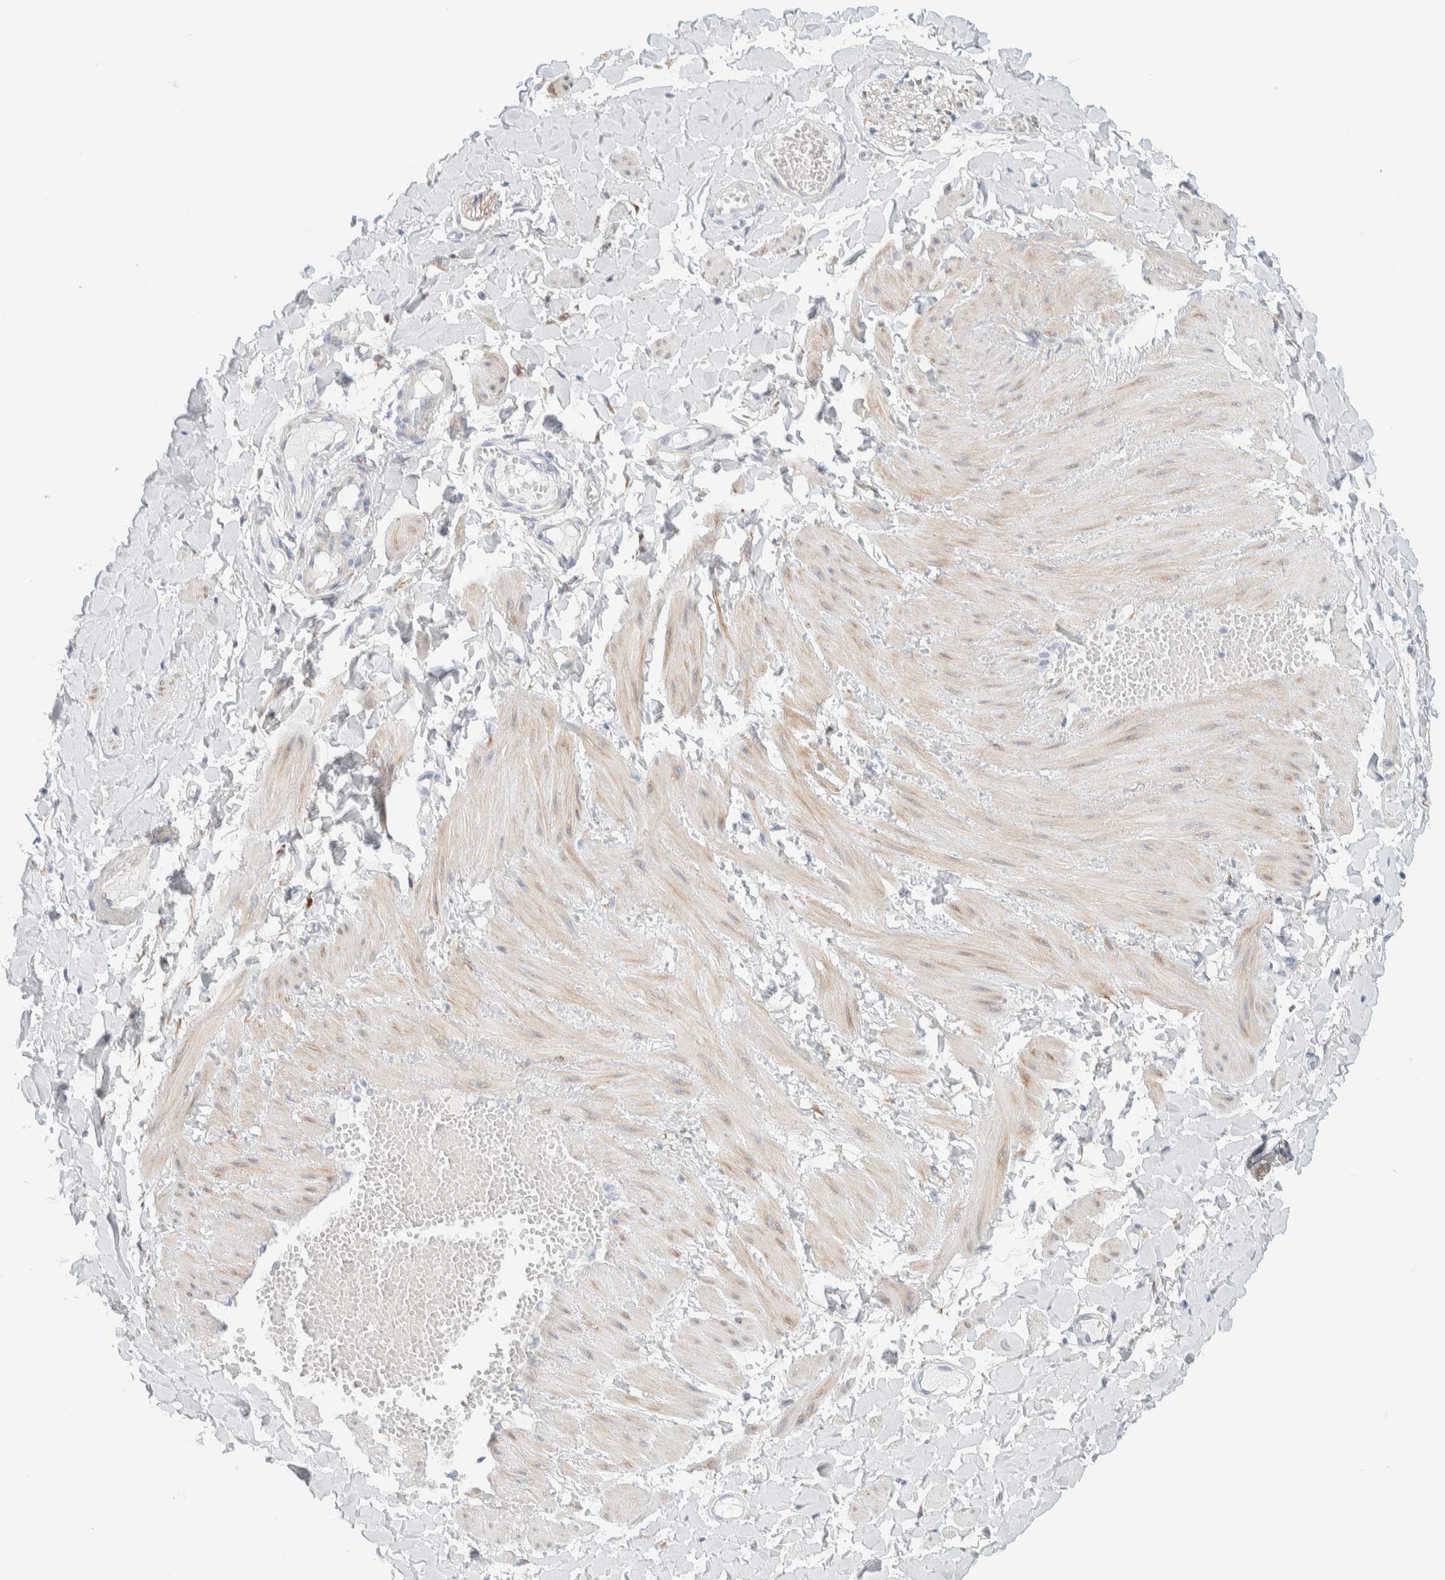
{"staining": {"intensity": "negative", "quantity": "none", "location": "none"}, "tissue": "adipose tissue", "cell_type": "Adipocytes", "image_type": "normal", "snomed": [{"axis": "morphology", "description": "Normal tissue, NOS"}, {"axis": "topography", "description": "Adipose tissue"}, {"axis": "topography", "description": "Vascular tissue"}, {"axis": "topography", "description": "Peripheral nerve tissue"}], "caption": "This is an IHC photomicrograph of unremarkable adipose tissue. There is no positivity in adipocytes.", "gene": "ATCAY", "patient": {"sex": "male", "age": 25}}